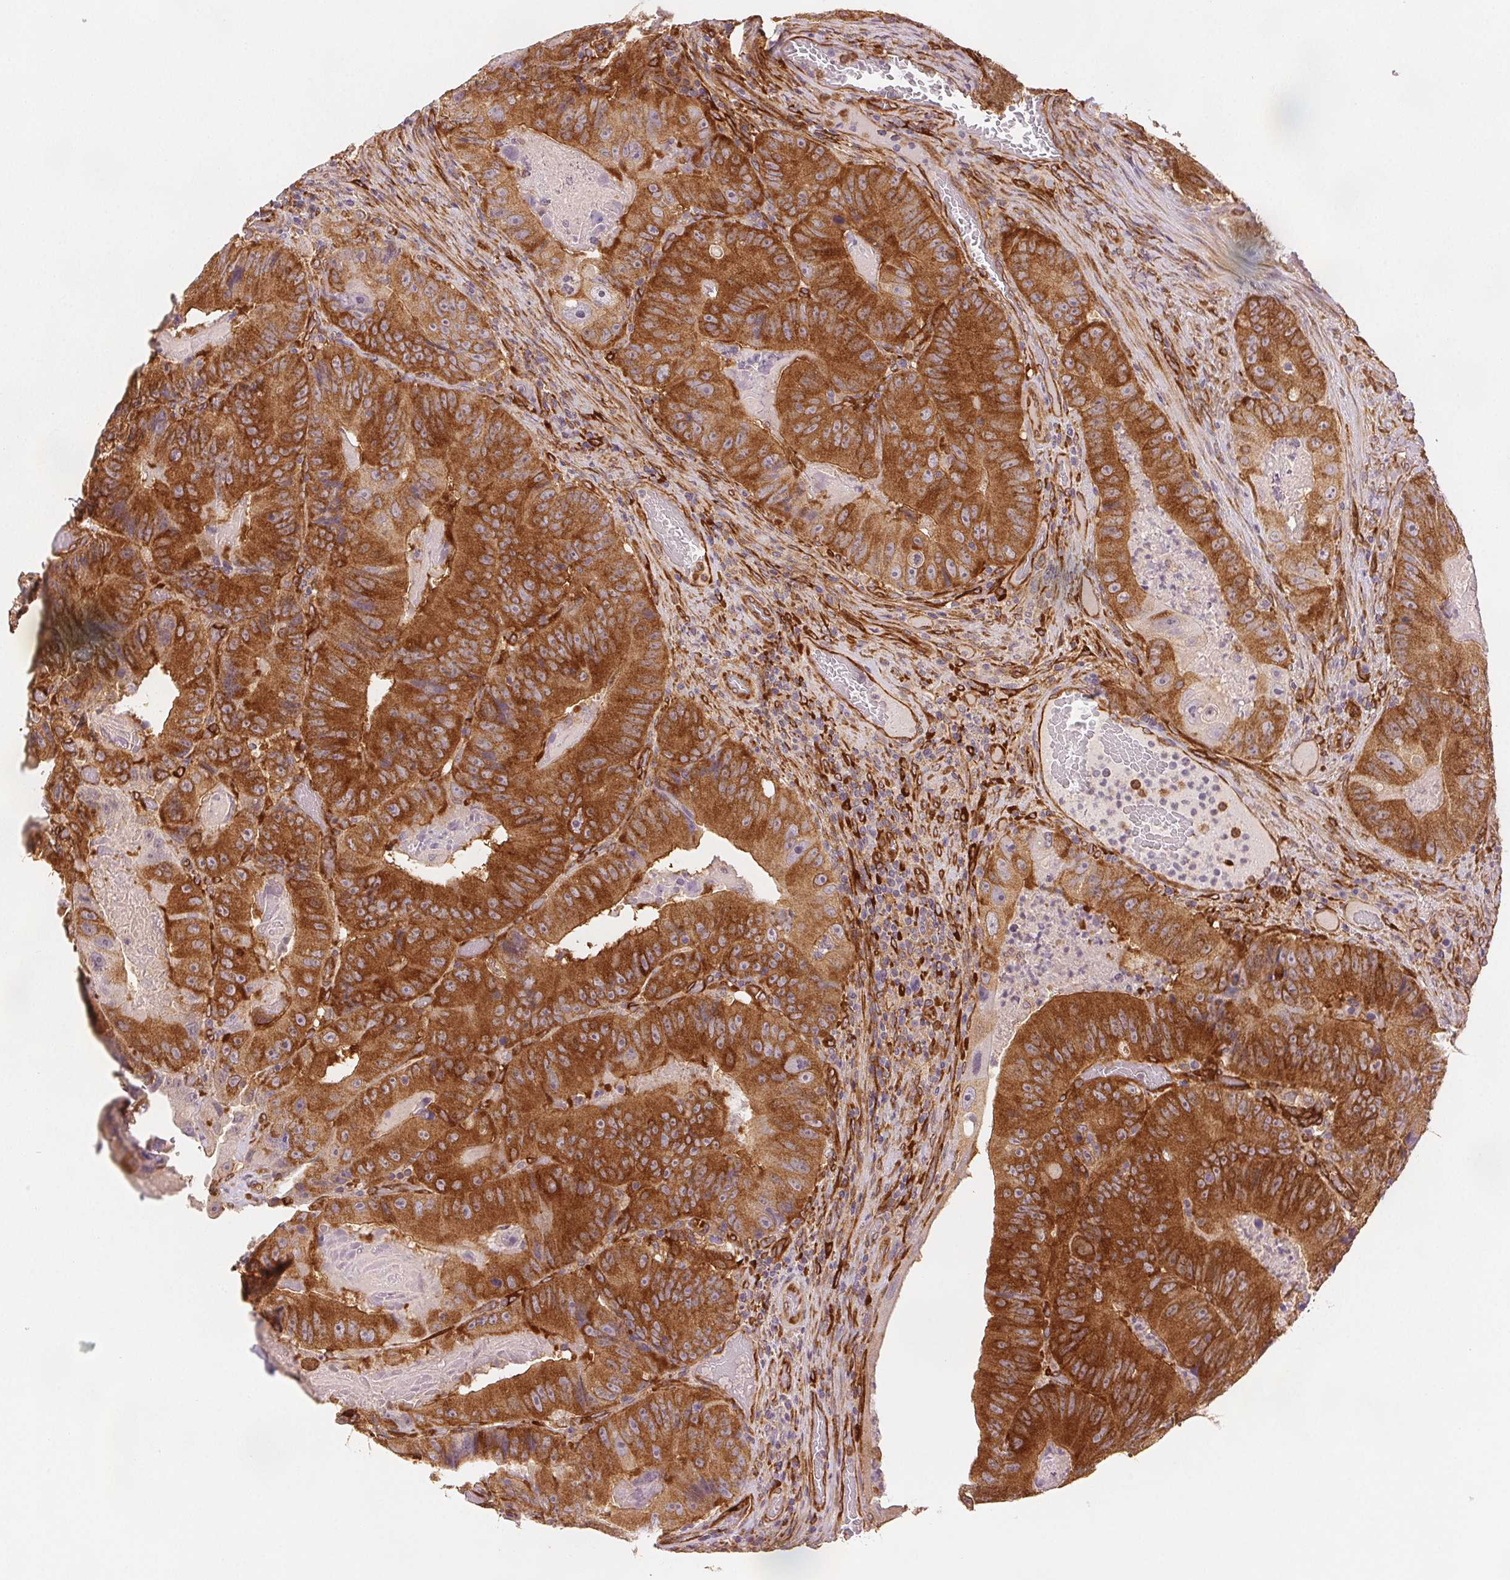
{"staining": {"intensity": "strong", "quantity": ">75%", "location": "cytoplasmic/membranous"}, "tissue": "colorectal cancer", "cell_type": "Tumor cells", "image_type": "cancer", "snomed": [{"axis": "morphology", "description": "Adenocarcinoma, NOS"}, {"axis": "topography", "description": "Colon"}], "caption": "A brown stain shows strong cytoplasmic/membranous positivity of a protein in human colorectal cancer (adenocarcinoma) tumor cells. (Stains: DAB in brown, nuclei in blue, Microscopy: brightfield microscopy at high magnification).", "gene": "DIAPH2", "patient": {"sex": "female", "age": 86}}